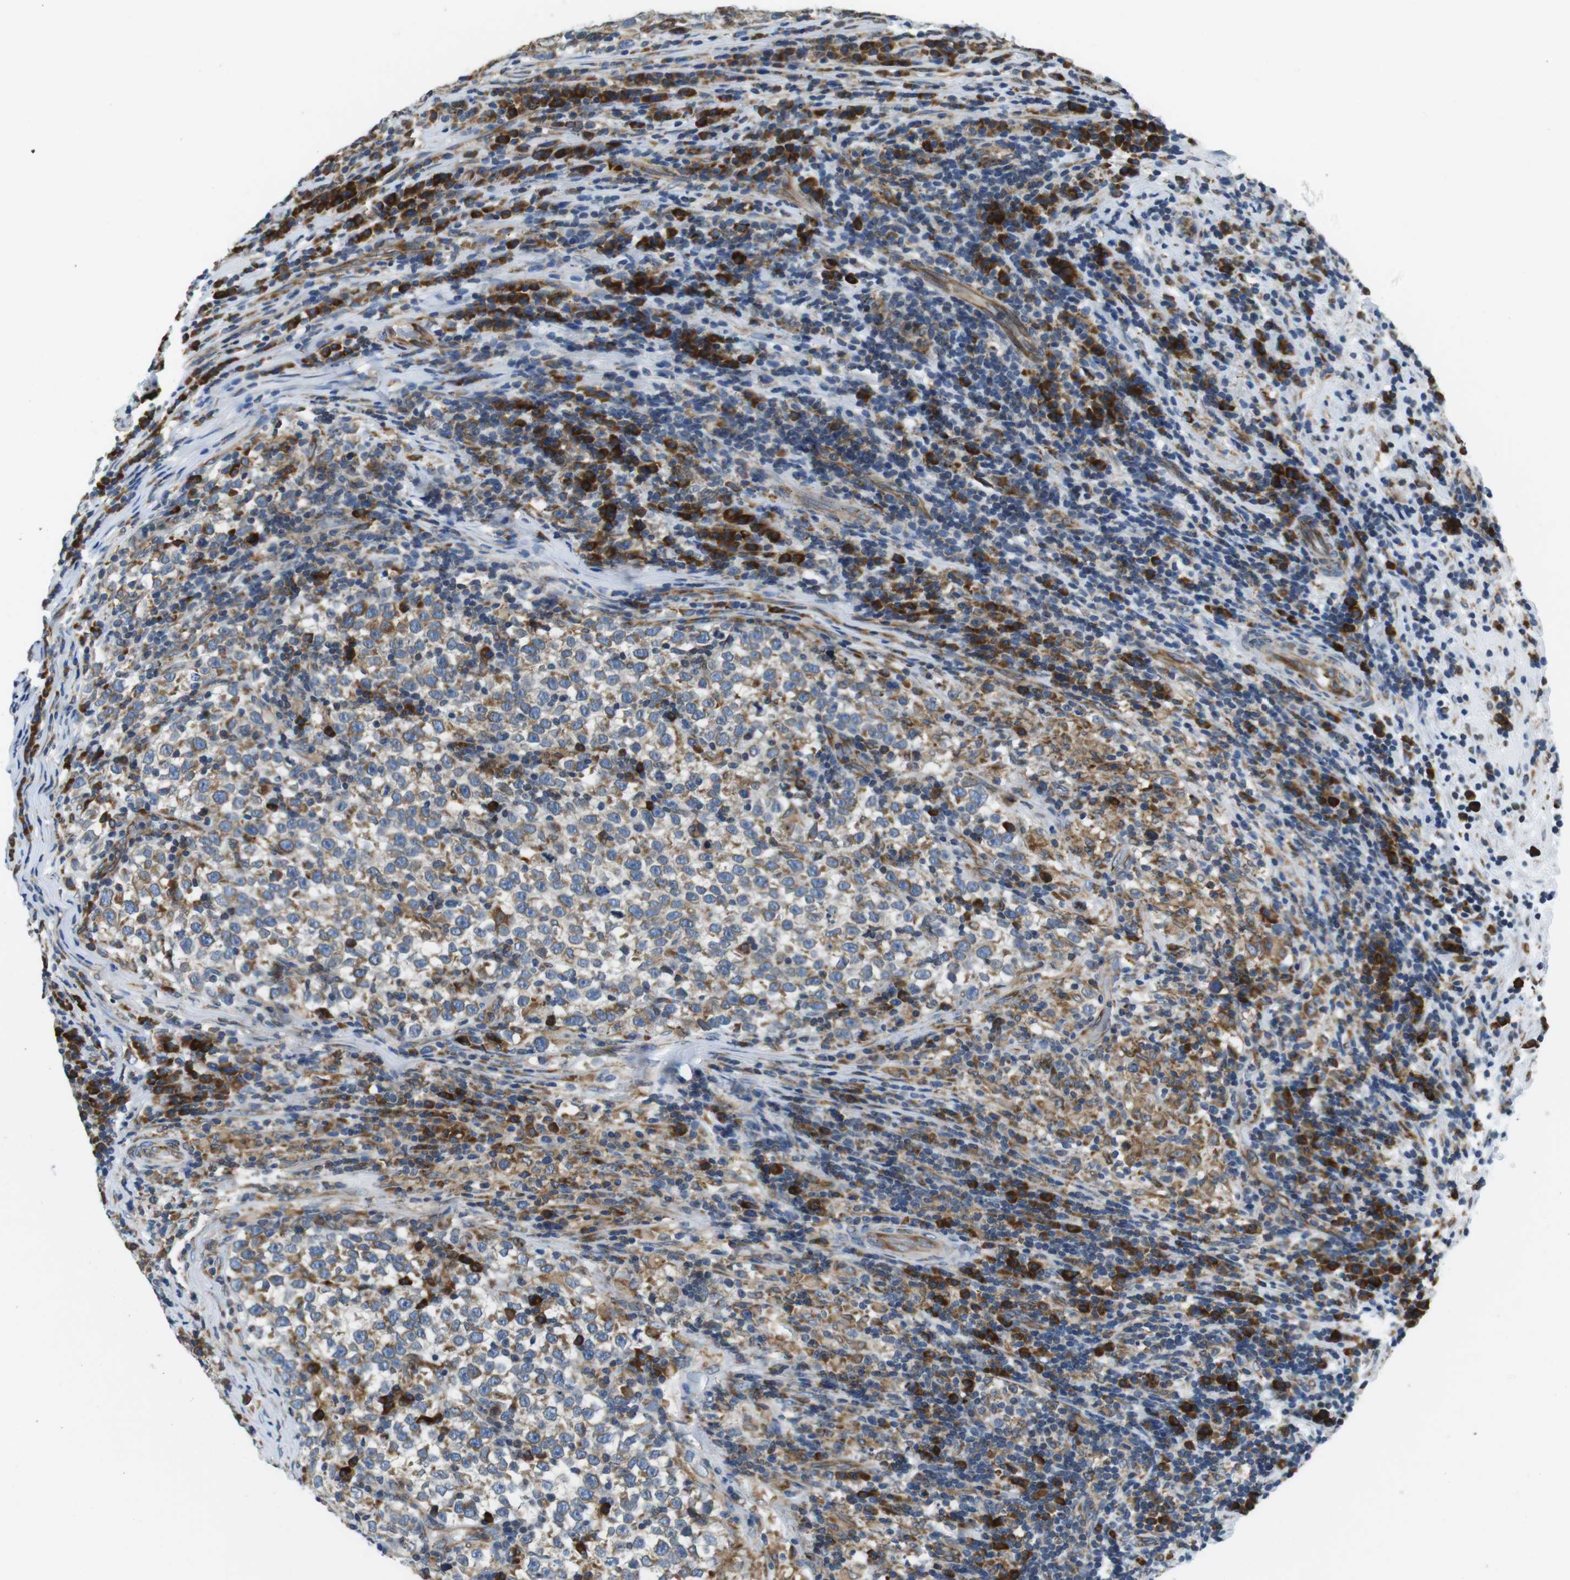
{"staining": {"intensity": "weak", "quantity": ">75%", "location": "cytoplasmic/membranous"}, "tissue": "testis cancer", "cell_type": "Tumor cells", "image_type": "cancer", "snomed": [{"axis": "morphology", "description": "Normal tissue, NOS"}, {"axis": "morphology", "description": "Seminoma, NOS"}, {"axis": "topography", "description": "Testis"}], "caption": "Testis cancer (seminoma) tissue reveals weak cytoplasmic/membranous expression in about >75% of tumor cells (DAB = brown stain, brightfield microscopy at high magnification).", "gene": "UGGT1", "patient": {"sex": "male", "age": 43}}